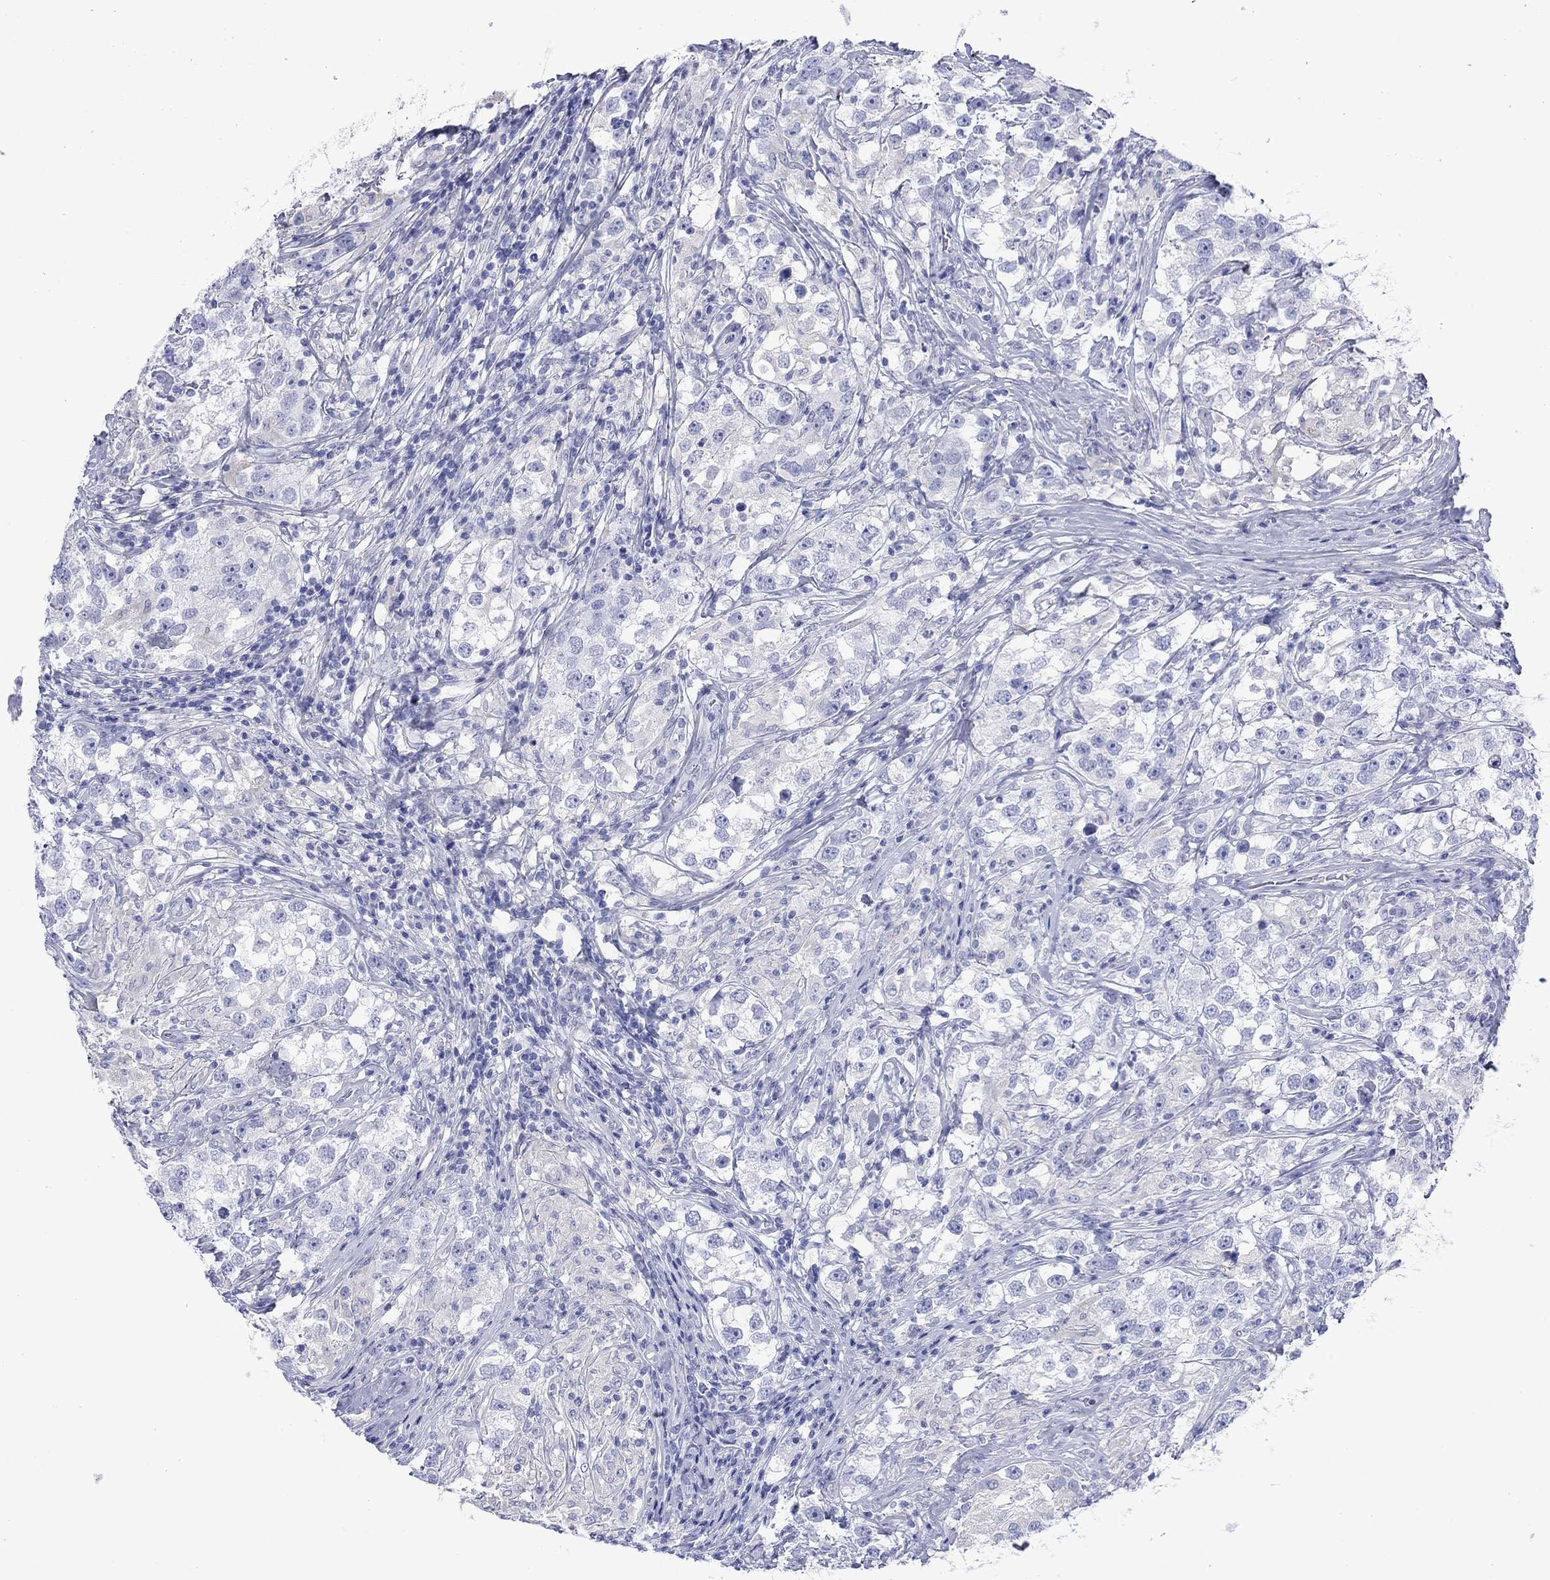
{"staining": {"intensity": "negative", "quantity": "none", "location": "none"}, "tissue": "testis cancer", "cell_type": "Tumor cells", "image_type": "cancer", "snomed": [{"axis": "morphology", "description": "Seminoma, NOS"}, {"axis": "topography", "description": "Testis"}], "caption": "IHC histopathology image of neoplastic tissue: human seminoma (testis) stained with DAB demonstrates no significant protein positivity in tumor cells. (Stains: DAB immunohistochemistry (IHC) with hematoxylin counter stain, Microscopy: brightfield microscopy at high magnification).", "gene": "MLANA", "patient": {"sex": "male", "age": 46}}